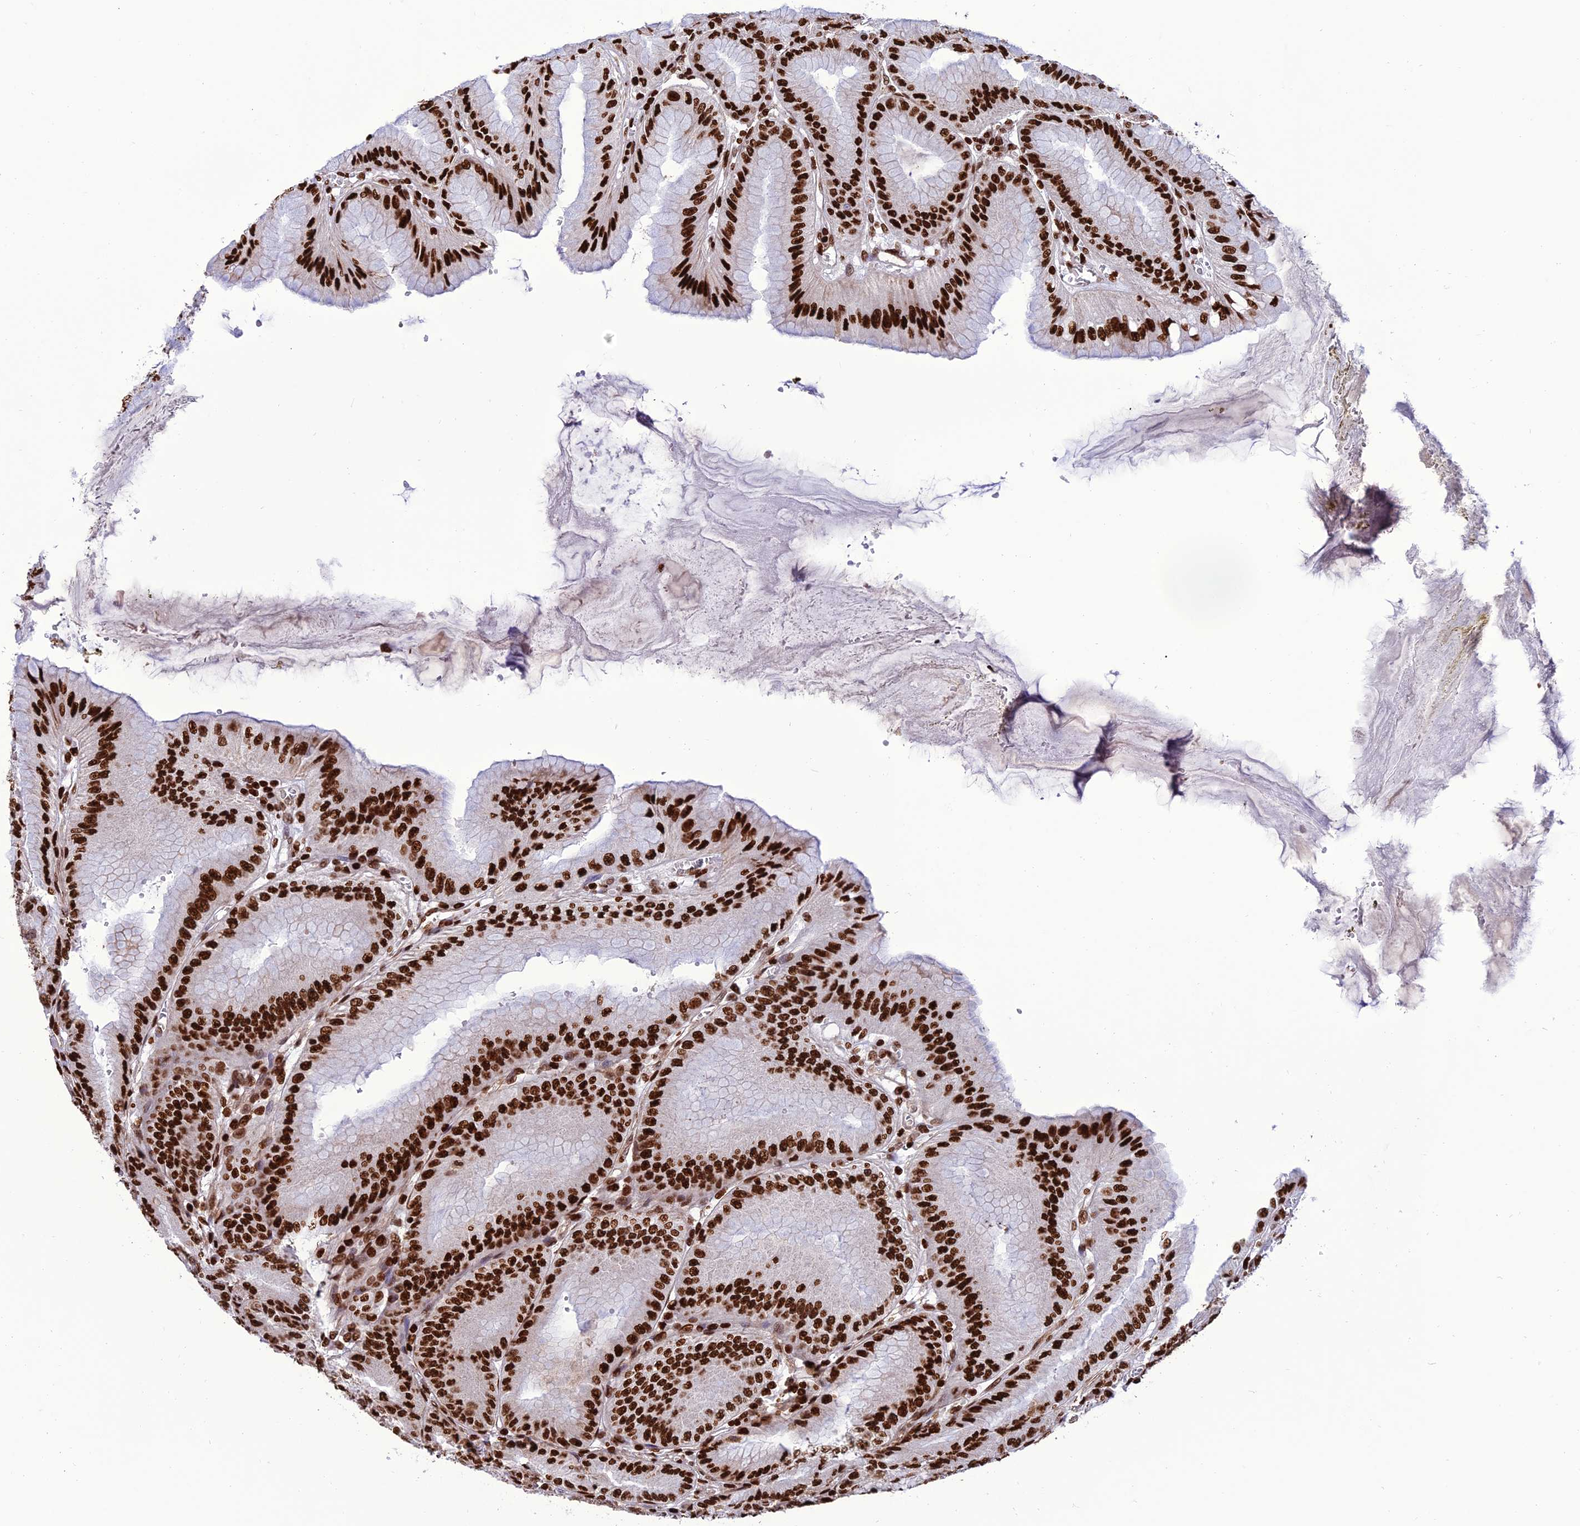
{"staining": {"intensity": "strong", "quantity": ">75%", "location": "nuclear"}, "tissue": "stomach", "cell_type": "Glandular cells", "image_type": "normal", "snomed": [{"axis": "morphology", "description": "Normal tissue, NOS"}, {"axis": "topography", "description": "Stomach, lower"}], "caption": "Glandular cells show high levels of strong nuclear positivity in about >75% of cells in normal stomach.", "gene": "INO80E", "patient": {"sex": "male", "age": 71}}